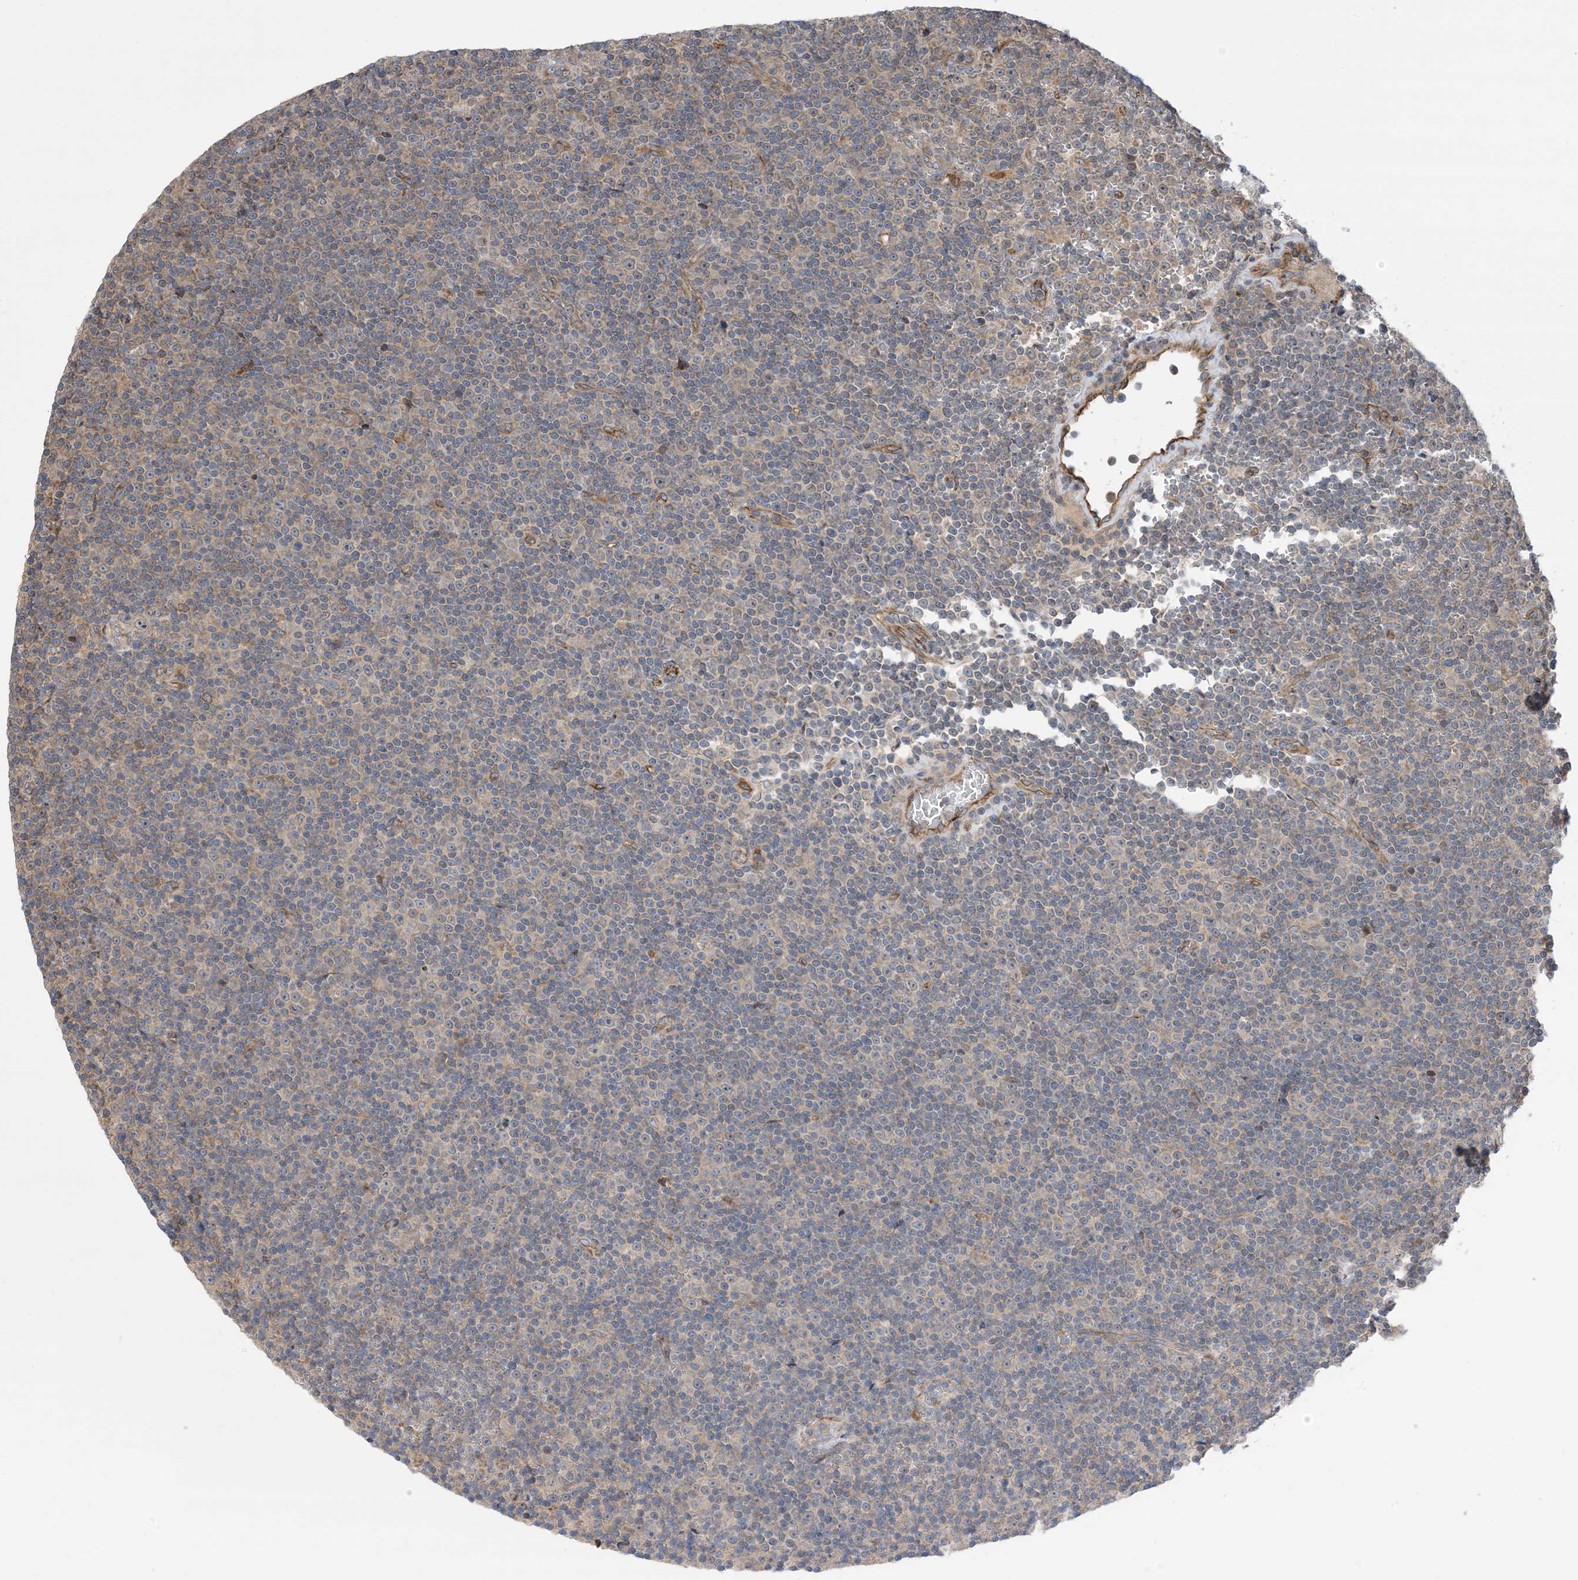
{"staining": {"intensity": "weak", "quantity": "<25%", "location": "cytoplasmic/membranous"}, "tissue": "lymphoma", "cell_type": "Tumor cells", "image_type": "cancer", "snomed": [{"axis": "morphology", "description": "Malignant lymphoma, non-Hodgkin's type, Low grade"}, {"axis": "topography", "description": "Lymph node"}], "caption": "High magnification brightfield microscopy of lymphoma stained with DAB (3,3'-diaminobenzidine) (brown) and counterstained with hematoxylin (blue): tumor cells show no significant expression.", "gene": "CLEC16A", "patient": {"sex": "female", "age": 67}}